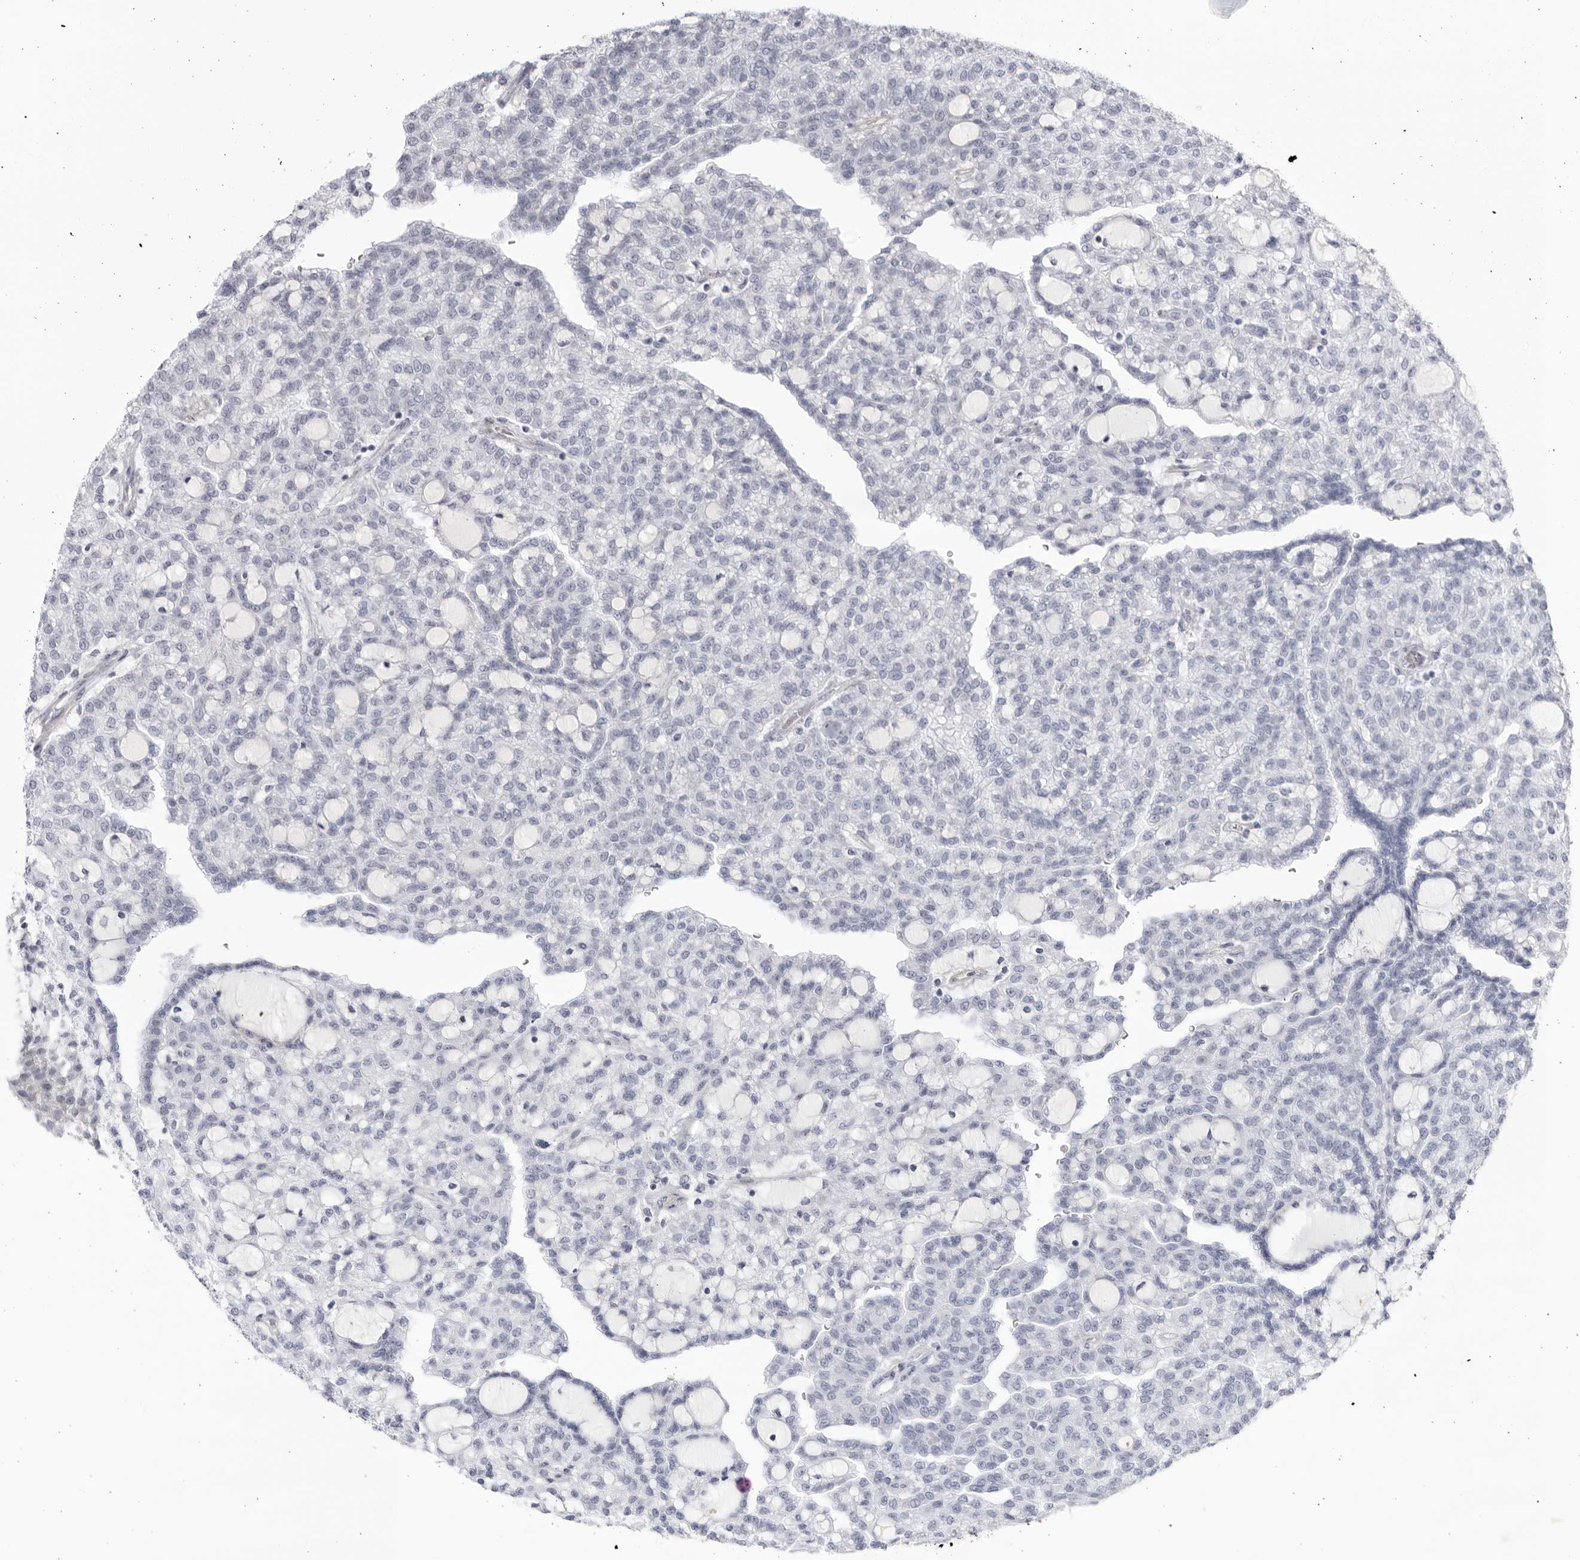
{"staining": {"intensity": "negative", "quantity": "none", "location": "none"}, "tissue": "renal cancer", "cell_type": "Tumor cells", "image_type": "cancer", "snomed": [{"axis": "morphology", "description": "Adenocarcinoma, NOS"}, {"axis": "topography", "description": "Kidney"}], "caption": "Tumor cells are negative for brown protein staining in renal cancer.", "gene": "CNBD1", "patient": {"sex": "male", "age": 63}}